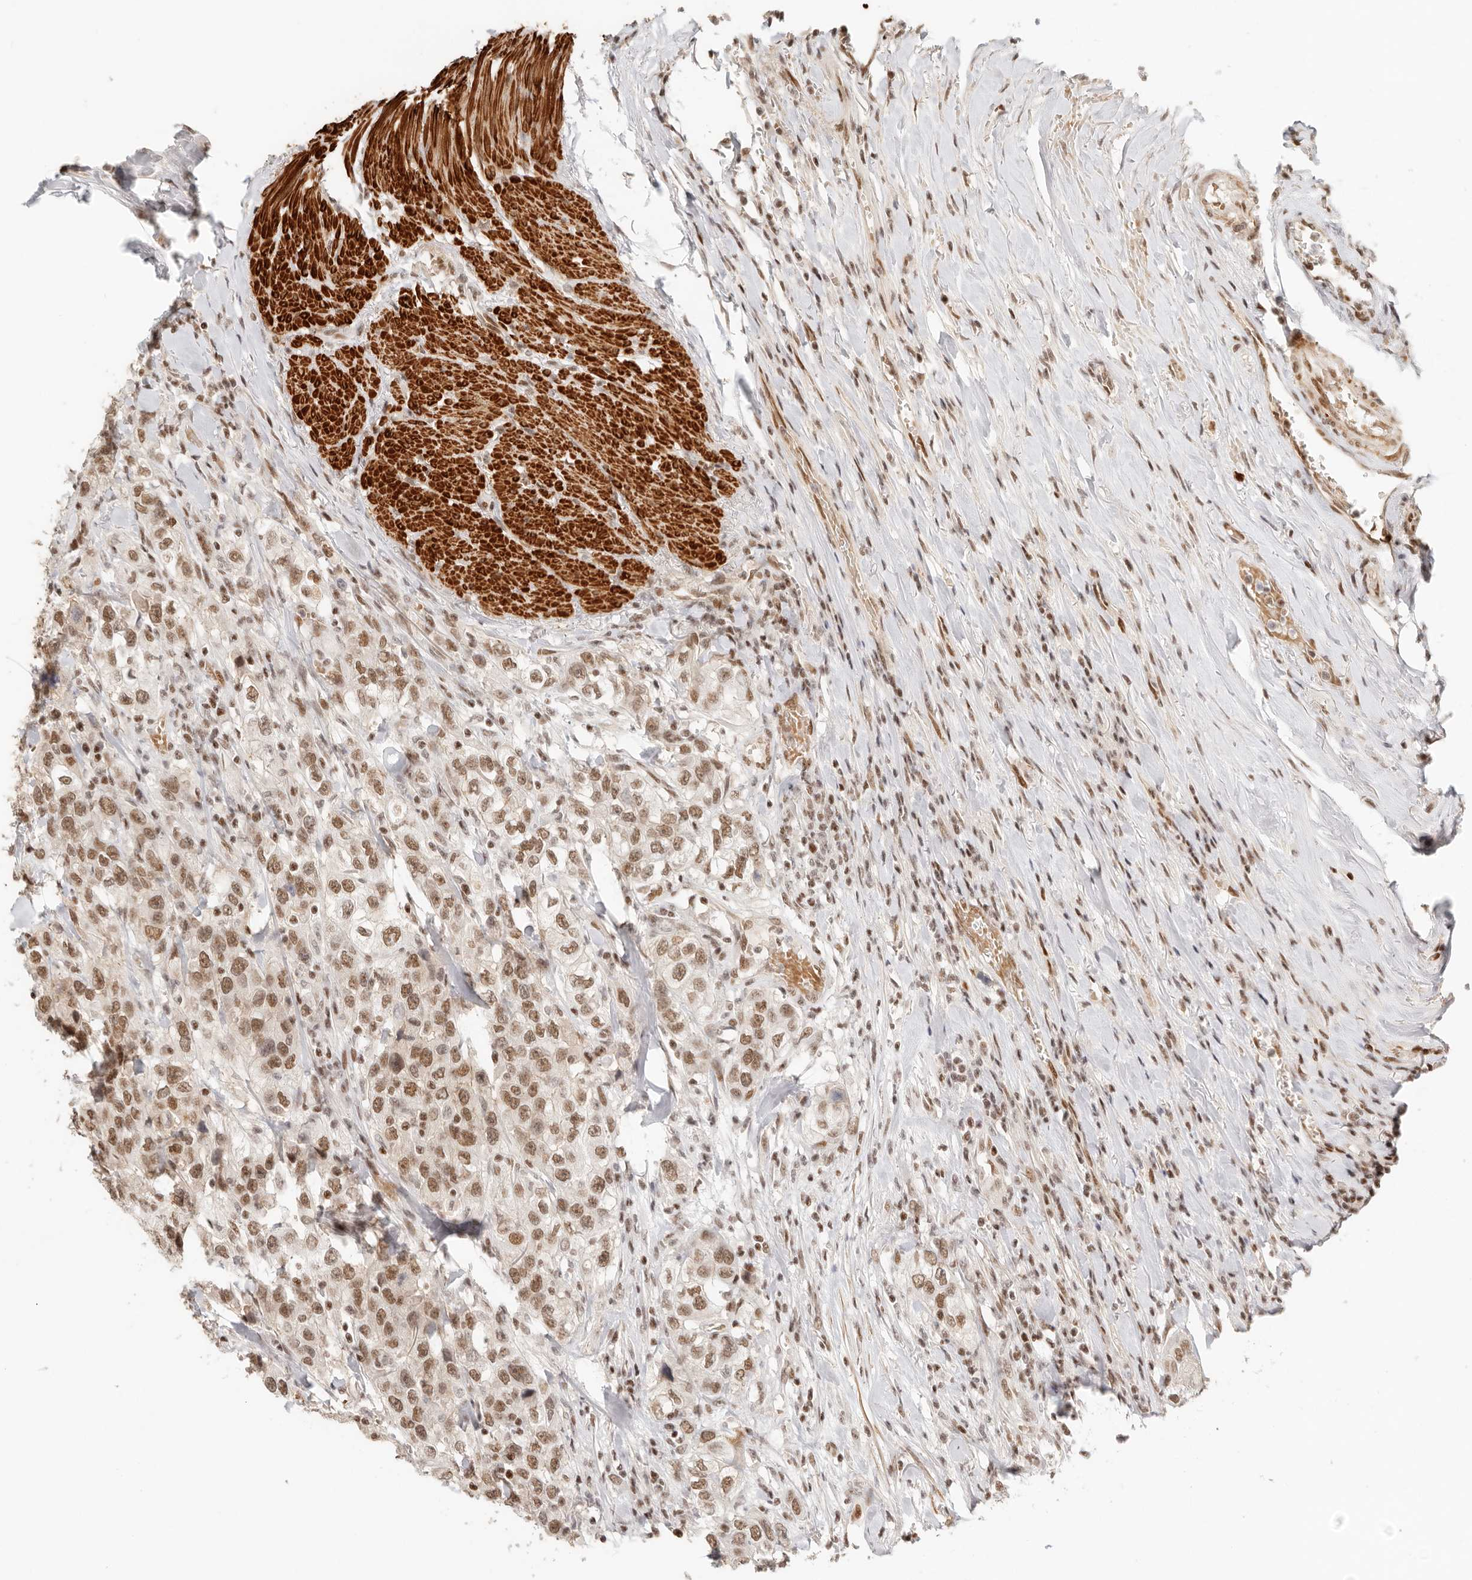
{"staining": {"intensity": "moderate", "quantity": ">75%", "location": "nuclear"}, "tissue": "urothelial cancer", "cell_type": "Tumor cells", "image_type": "cancer", "snomed": [{"axis": "morphology", "description": "Urothelial carcinoma, High grade"}, {"axis": "topography", "description": "Urinary bladder"}], "caption": "DAB (3,3'-diaminobenzidine) immunohistochemical staining of urothelial cancer demonstrates moderate nuclear protein positivity in approximately >75% of tumor cells.", "gene": "GABPA", "patient": {"sex": "female", "age": 80}}